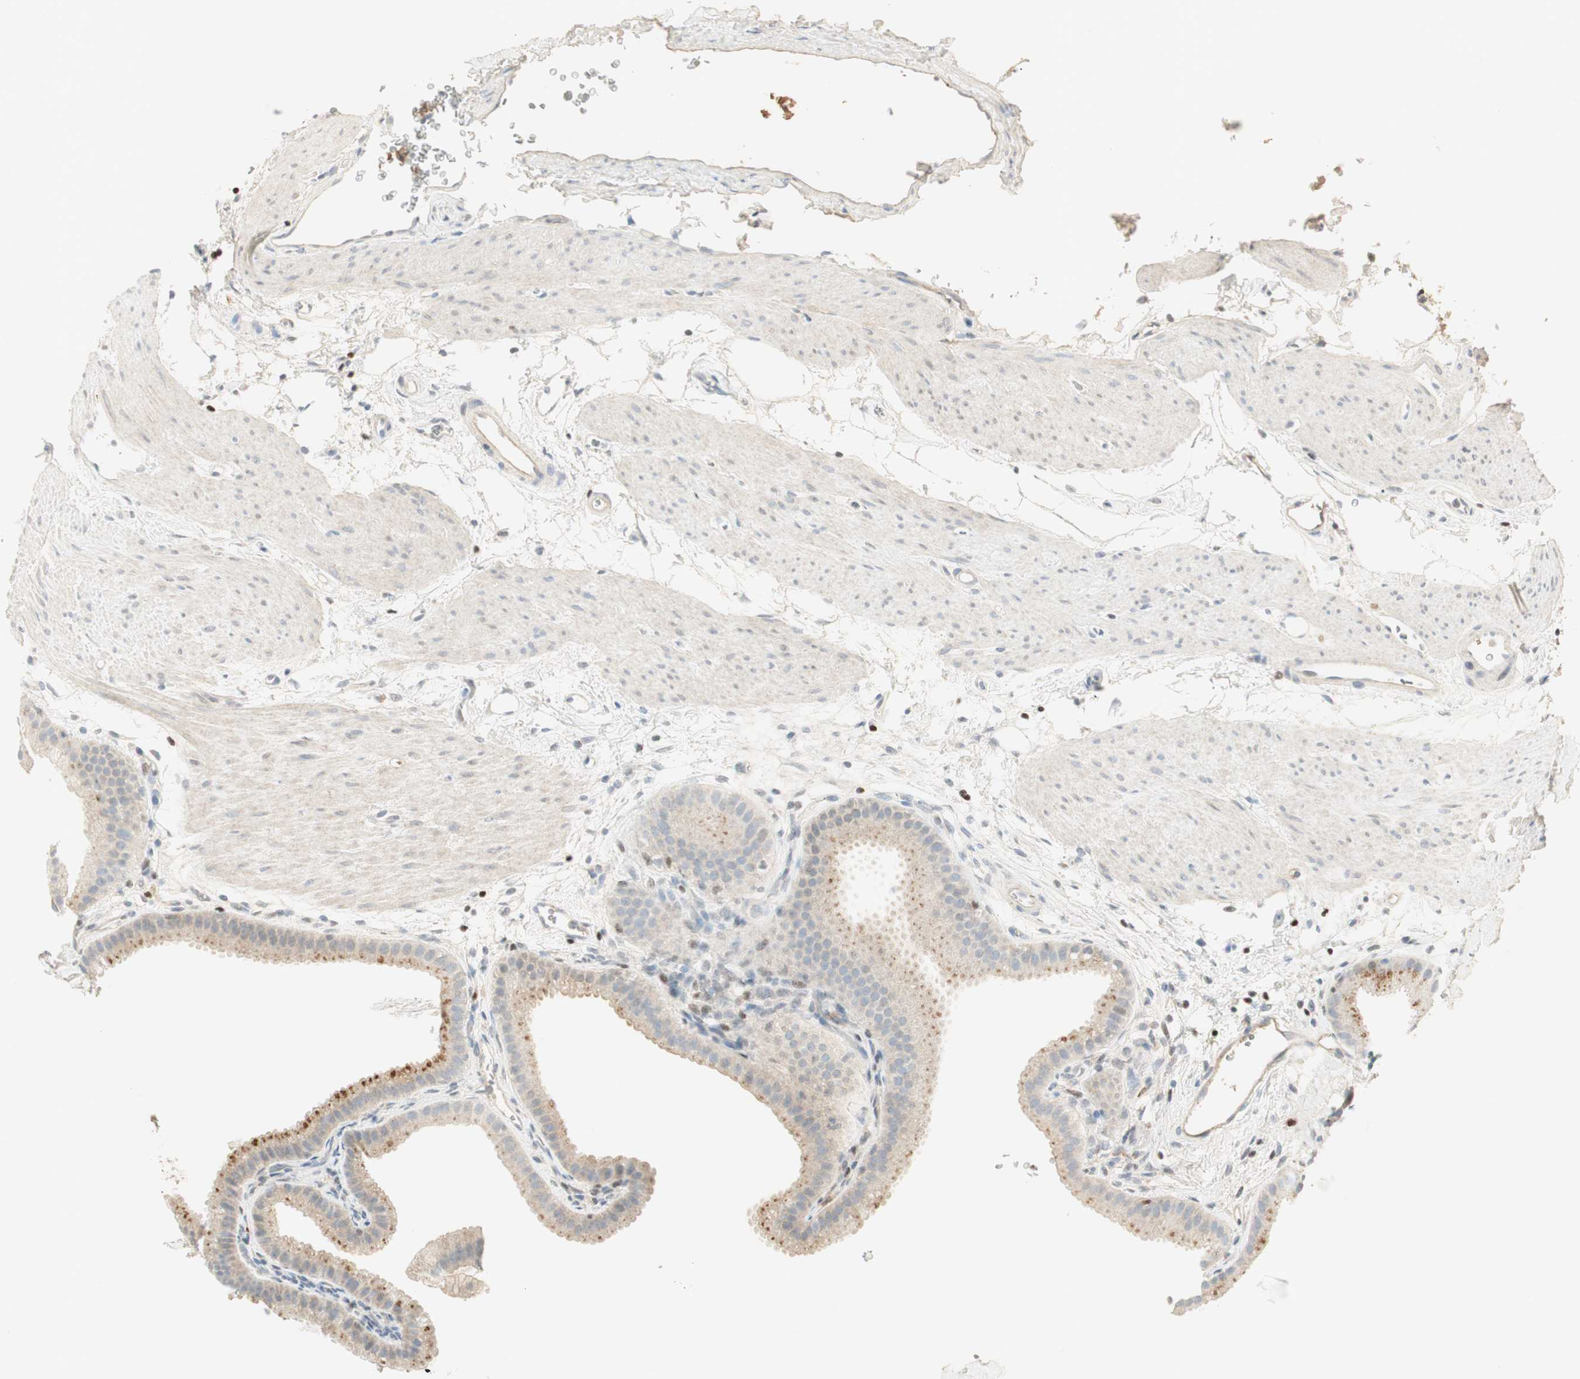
{"staining": {"intensity": "moderate", "quantity": "25%-75%", "location": "cytoplasmic/membranous"}, "tissue": "gallbladder", "cell_type": "Glandular cells", "image_type": "normal", "snomed": [{"axis": "morphology", "description": "Normal tissue, NOS"}, {"axis": "topography", "description": "Gallbladder"}], "caption": "Gallbladder stained for a protein (brown) reveals moderate cytoplasmic/membranous positive expression in approximately 25%-75% of glandular cells.", "gene": "RUNX2", "patient": {"sex": "female", "age": 64}}